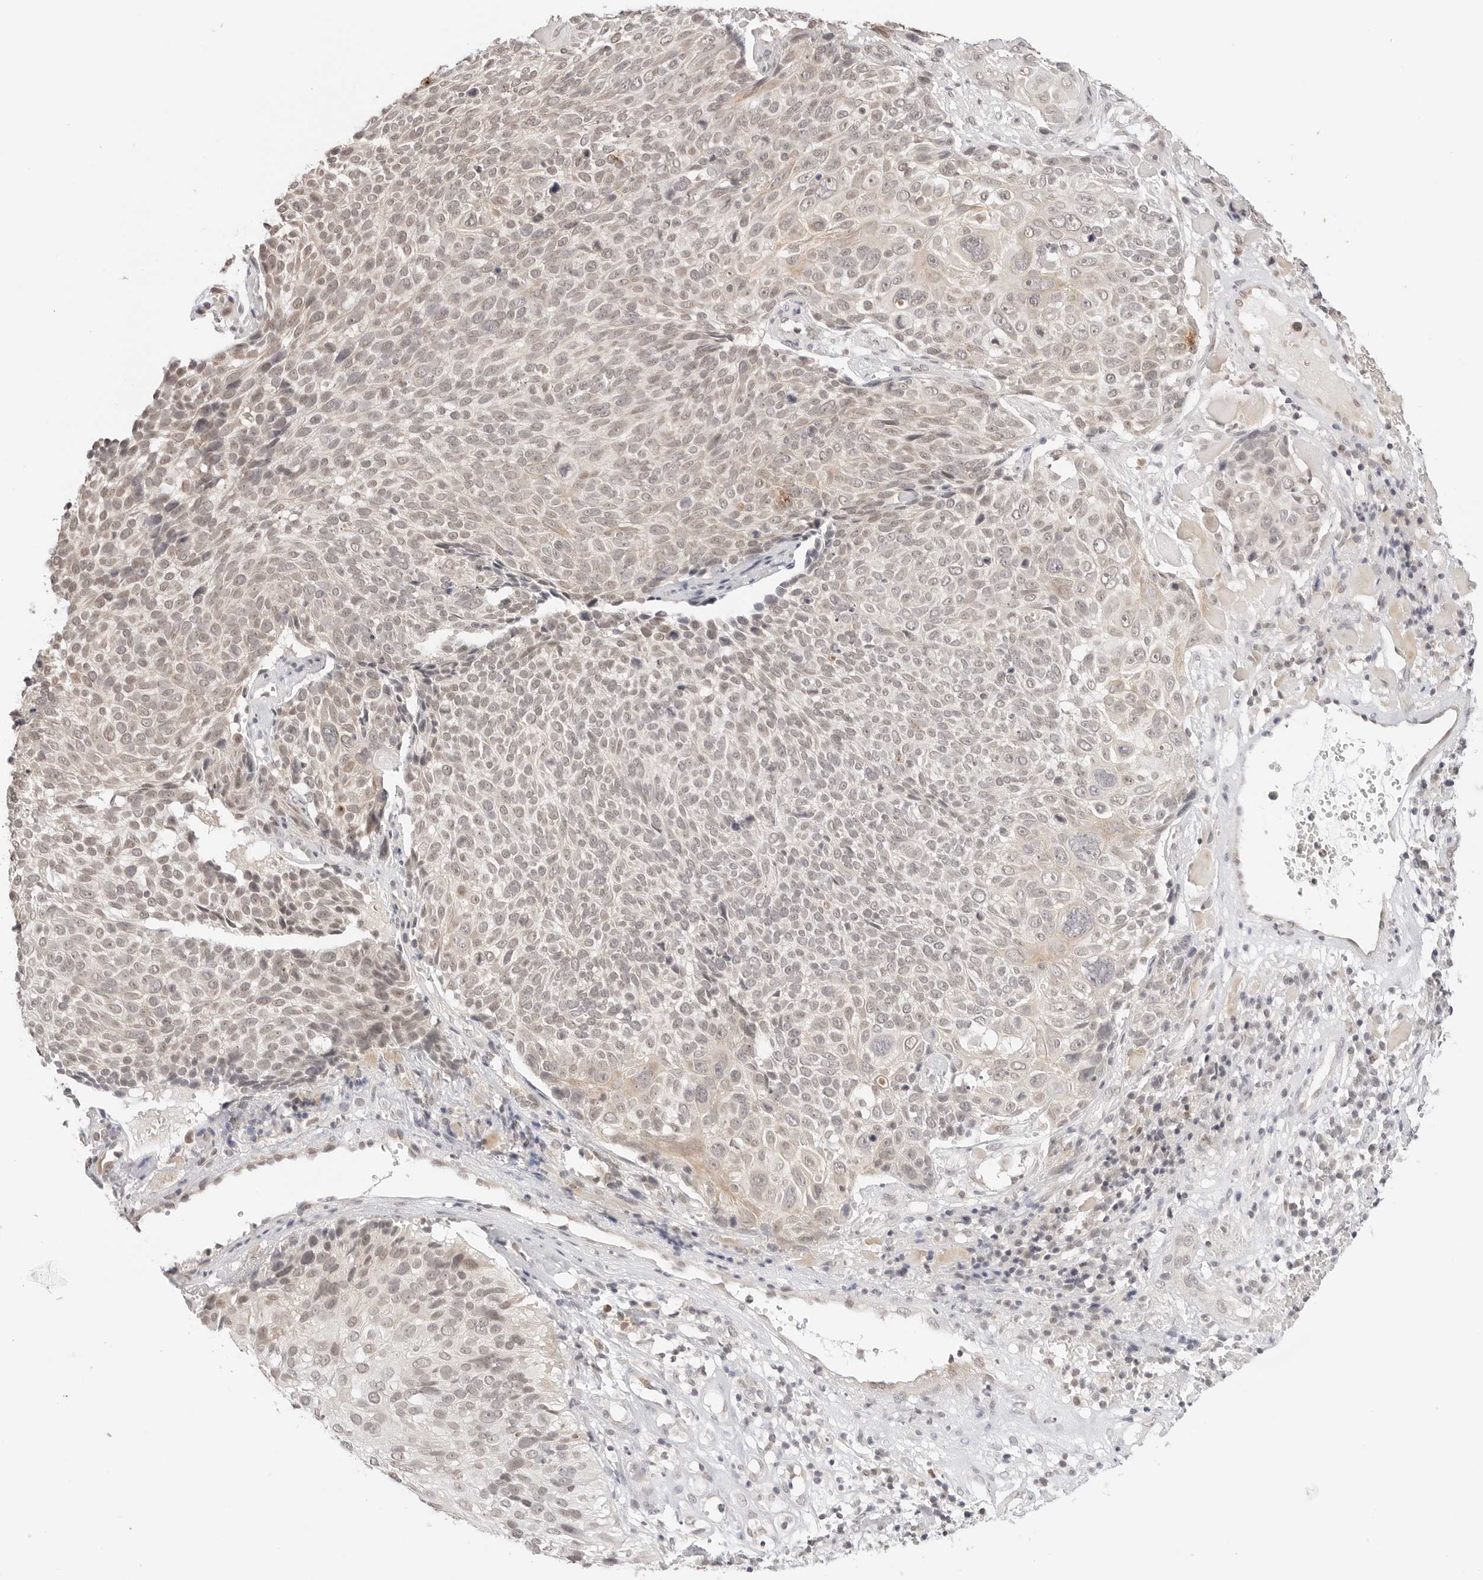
{"staining": {"intensity": "weak", "quantity": "25%-75%", "location": "nuclear"}, "tissue": "cervical cancer", "cell_type": "Tumor cells", "image_type": "cancer", "snomed": [{"axis": "morphology", "description": "Squamous cell carcinoma, NOS"}, {"axis": "topography", "description": "Cervix"}], "caption": "A low amount of weak nuclear expression is appreciated in approximately 25%-75% of tumor cells in cervical cancer tissue. (DAB IHC, brown staining for protein, blue staining for nuclei).", "gene": "GPR34", "patient": {"sex": "female", "age": 74}}